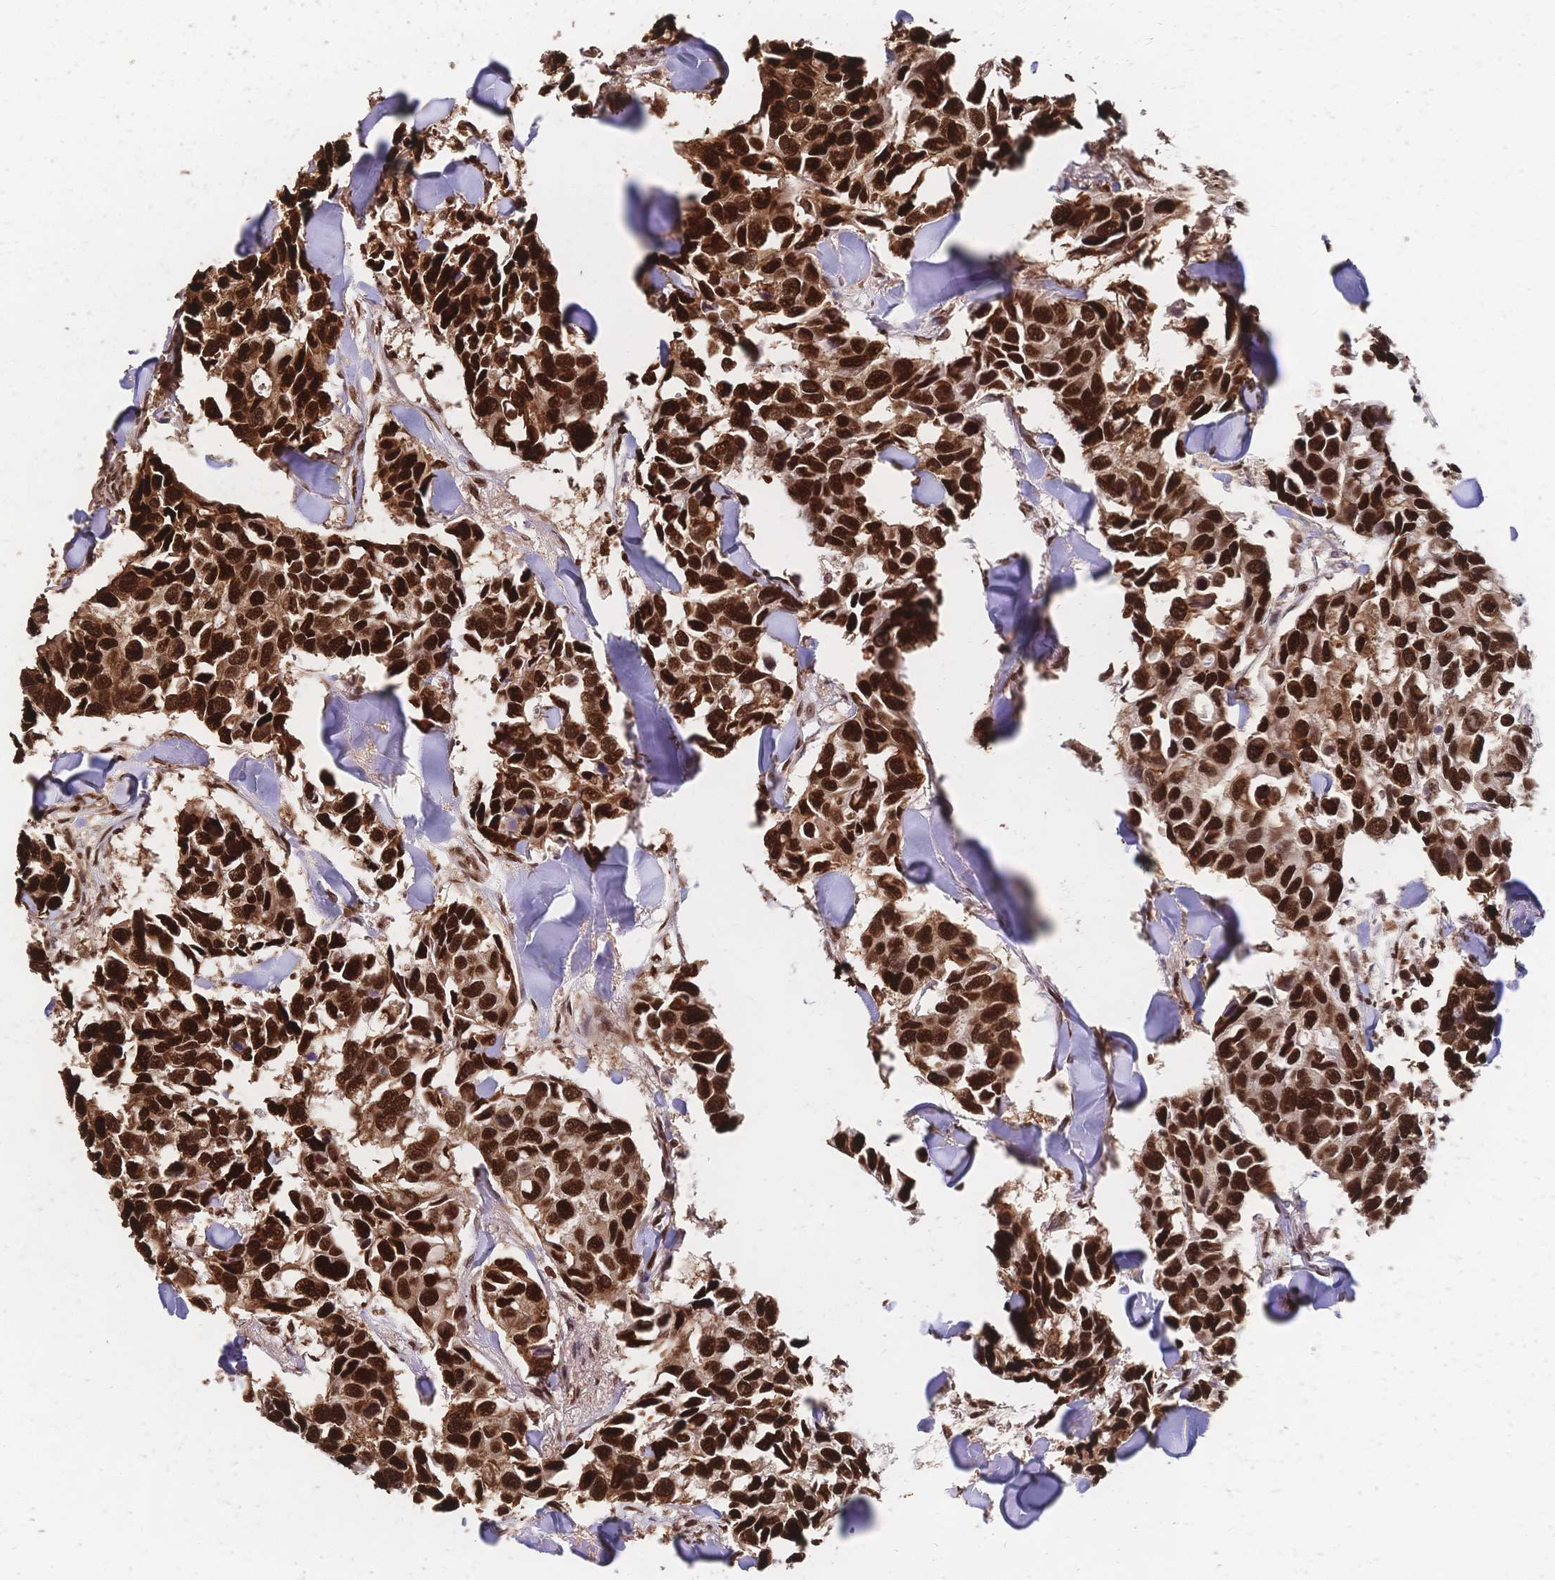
{"staining": {"intensity": "strong", "quantity": ">75%", "location": "nuclear"}, "tissue": "breast cancer", "cell_type": "Tumor cells", "image_type": "cancer", "snomed": [{"axis": "morphology", "description": "Duct carcinoma"}, {"axis": "topography", "description": "Breast"}], "caption": "Immunohistochemistry staining of intraductal carcinoma (breast), which shows high levels of strong nuclear positivity in approximately >75% of tumor cells indicating strong nuclear protein staining. The staining was performed using DAB (3,3'-diaminobenzidine) (brown) for protein detection and nuclei were counterstained in hematoxylin (blue).", "gene": "HDGF", "patient": {"sex": "female", "age": 83}}